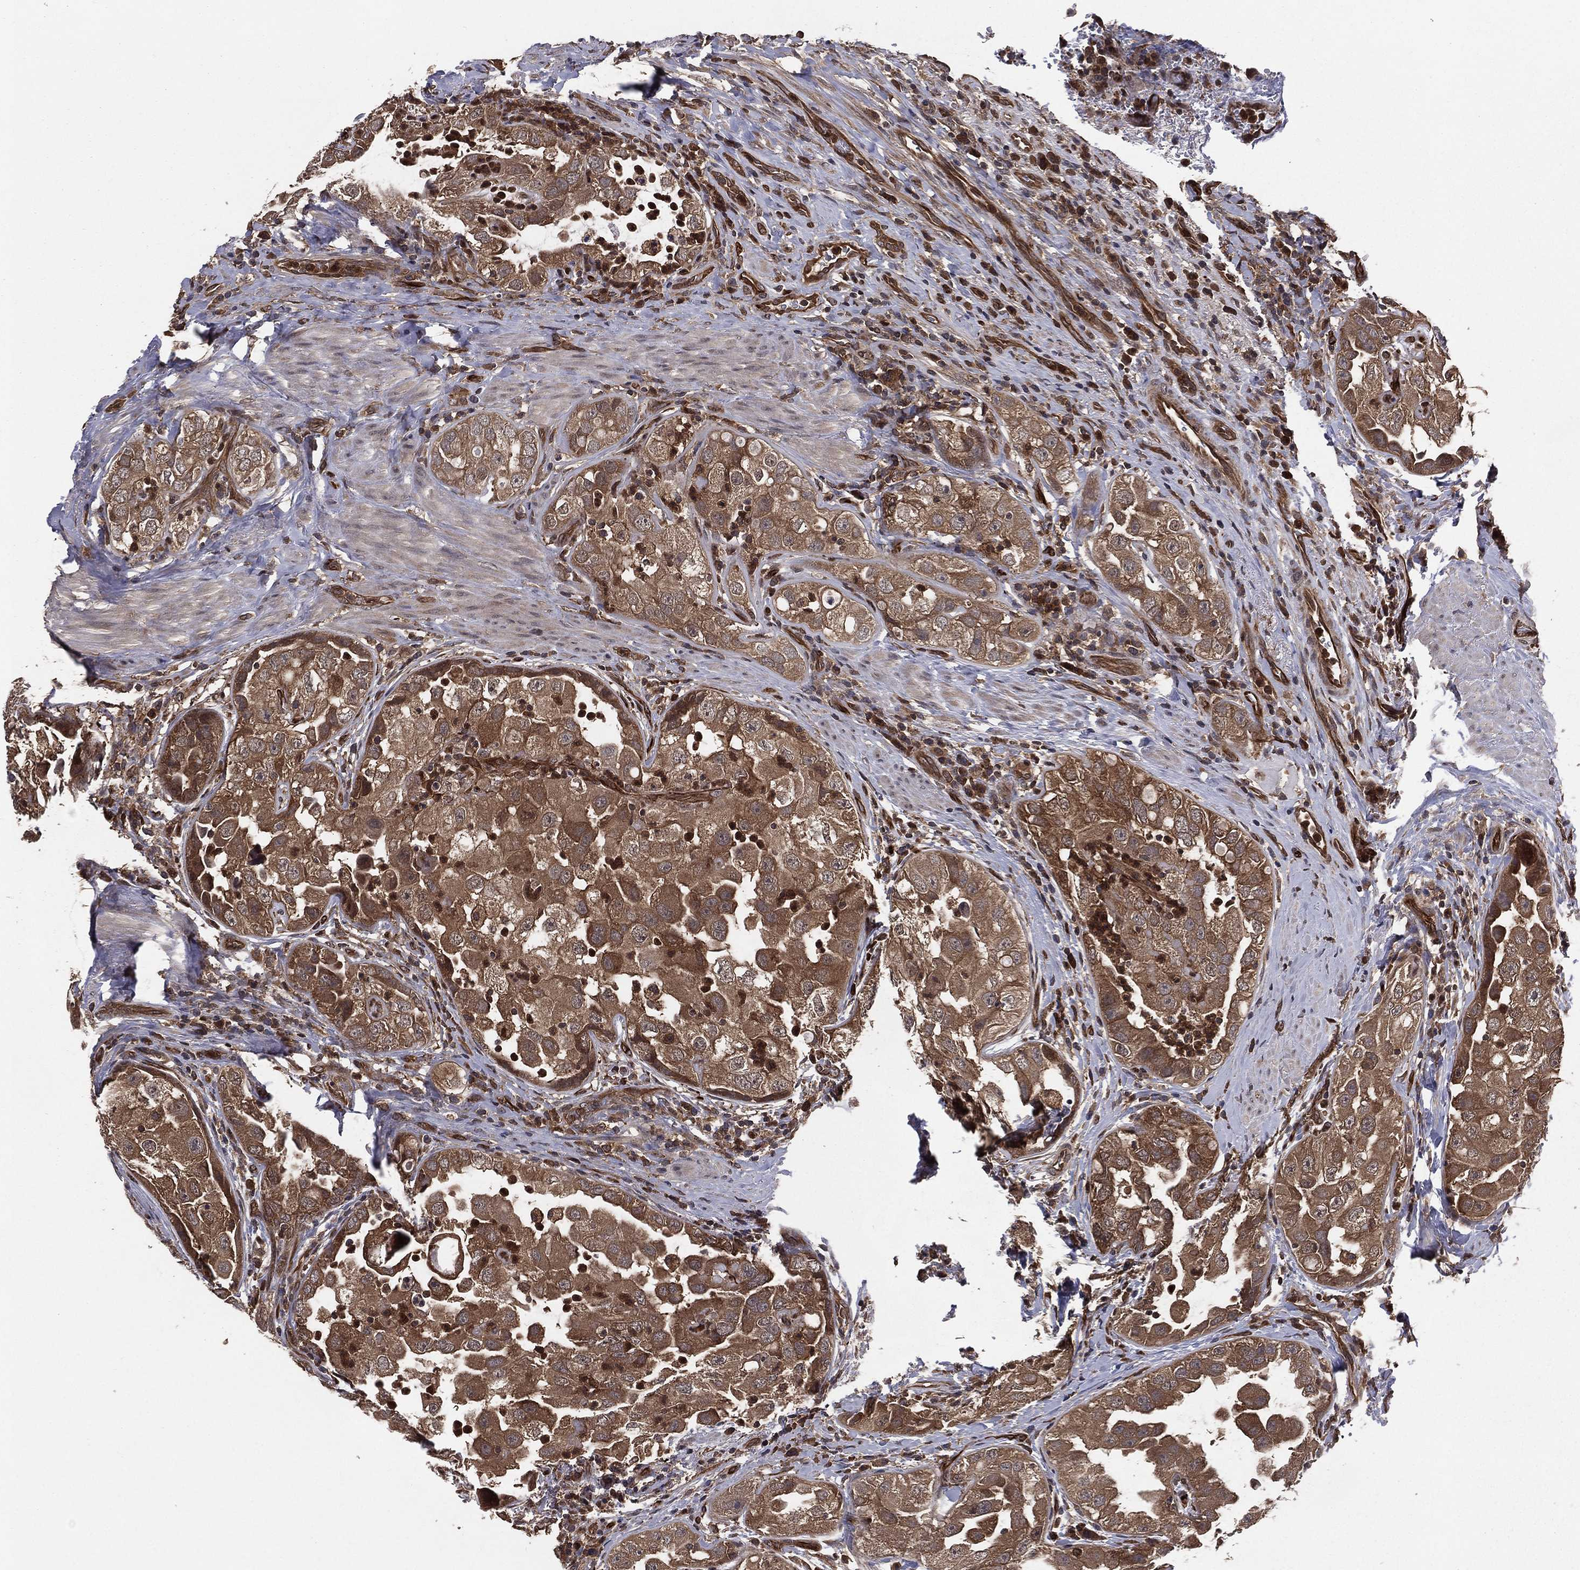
{"staining": {"intensity": "moderate", "quantity": ">75%", "location": "cytoplasmic/membranous"}, "tissue": "urothelial cancer", "cell_type": "Tumor cells", "image_type": "cancer", "snomed": [{"axis": "morphology", "description": "Urothelial carcinoma, High grade"}, {"axis": "topography", "description": "Urinary bladder"}], "caption": "Moderate cytoplasmic/membranous expression is appreciated in approximately >75% of tumor cells in urothelial cancer.", "gene": "CERT1", "patient": {"sex": "female", "age": 41}}